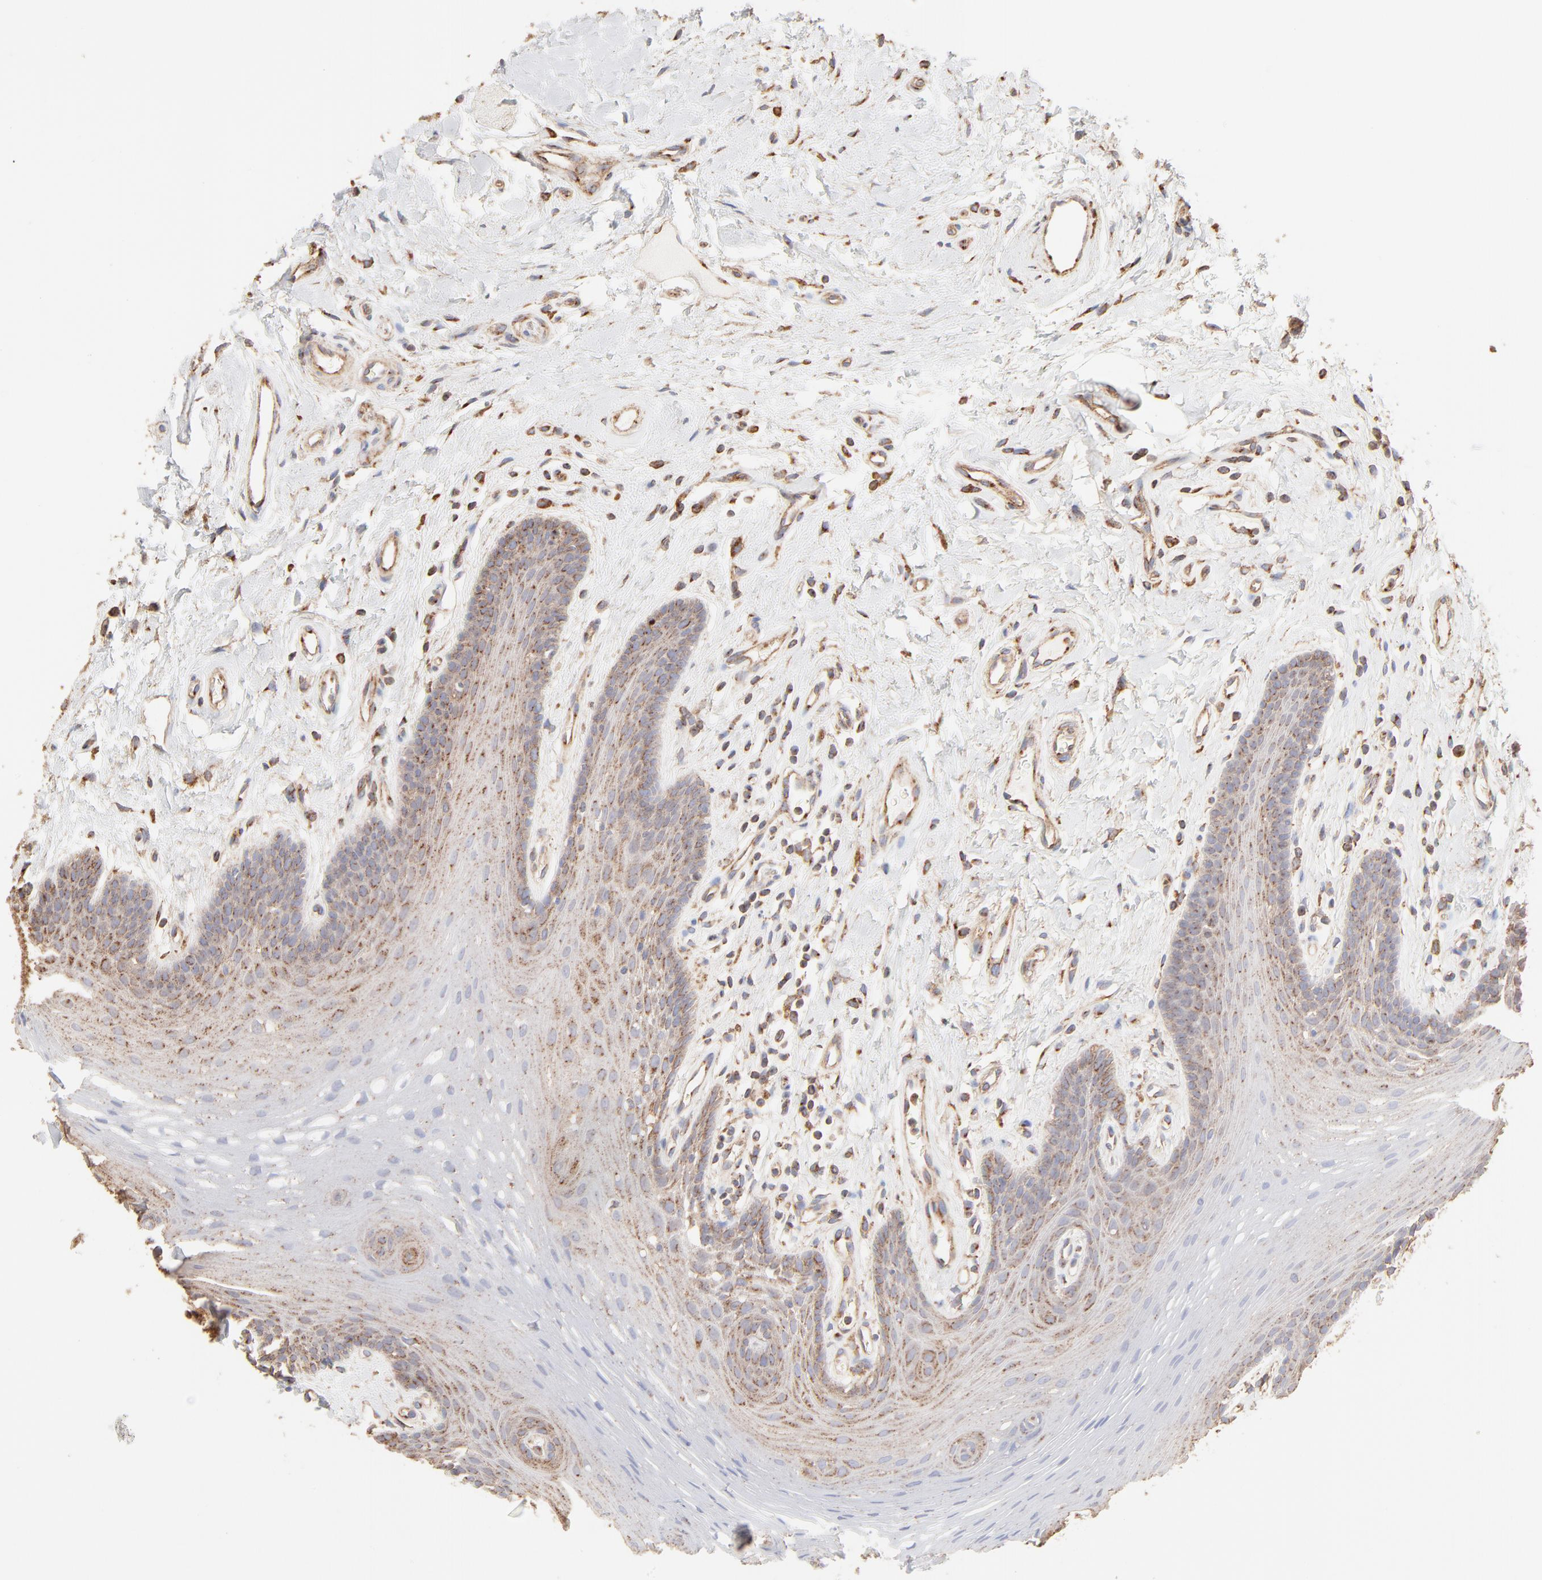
{"staining": {"intensity": "moderate", "quantity": "25%-75%", "location": "cytoplasmic/membranous"}, "tissue": "oral mucosa", "cell_type": "Squamous epithelial cells", "image_type": "normal", "snomed": [{"axis": "morphology", "description": "Normal tissue, NOS"}, {"axis": "topography", "description": "Oral tissue"}], "caption": "Immunohistochemistry (IHC) micrograph of unremarkable oral mucosa stained for a protein (brown), which displays medium levels of moderate cytoplasmic/membranous expression in about 25%-75% of squamous epithelial cells.", "gene": "CLTB", "patient": {"sex": "male", "age": 62}}